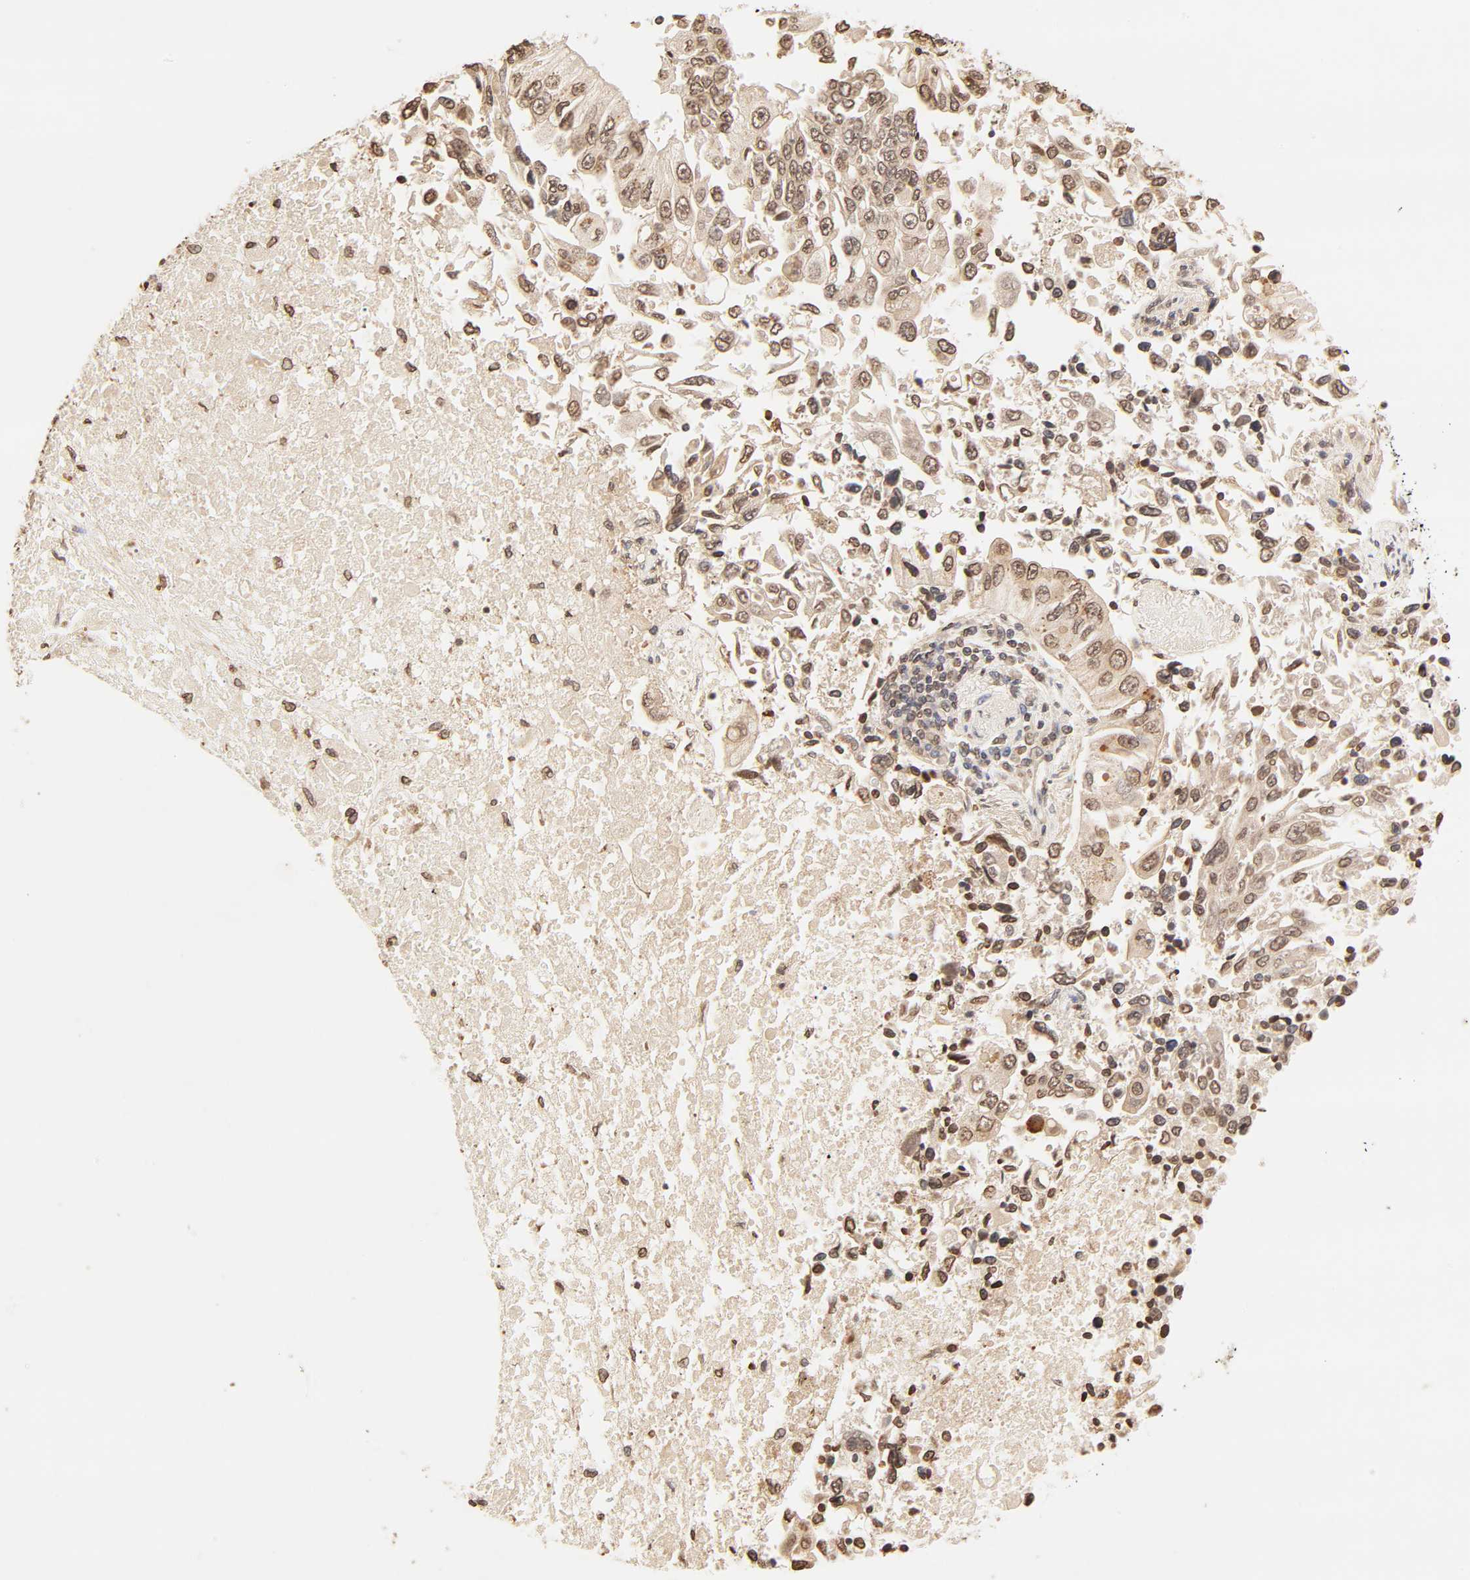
{"staining": {"intensity": "moderate", "quantity": ">75%", "location": "cytoplasmic/membranous,nuclear"}, "tissue": "lung cancer", "cell_type": "Tumor cells", "image_type": "cancer", "snomed": [{"axis": "morphology", "description": "Adenocarcinoma, NOS"}, {"axis": "topography", "description": "Lung"}], "caption": "Immunohistochemical staining of human lung adenocarcinoma demonstrates moderate cytoplasmic/membranous and nuclear protein staining in about >75% of tumor cells.", "gene": "TBL1X", "patient": {"sex": "male", "age": 84}}